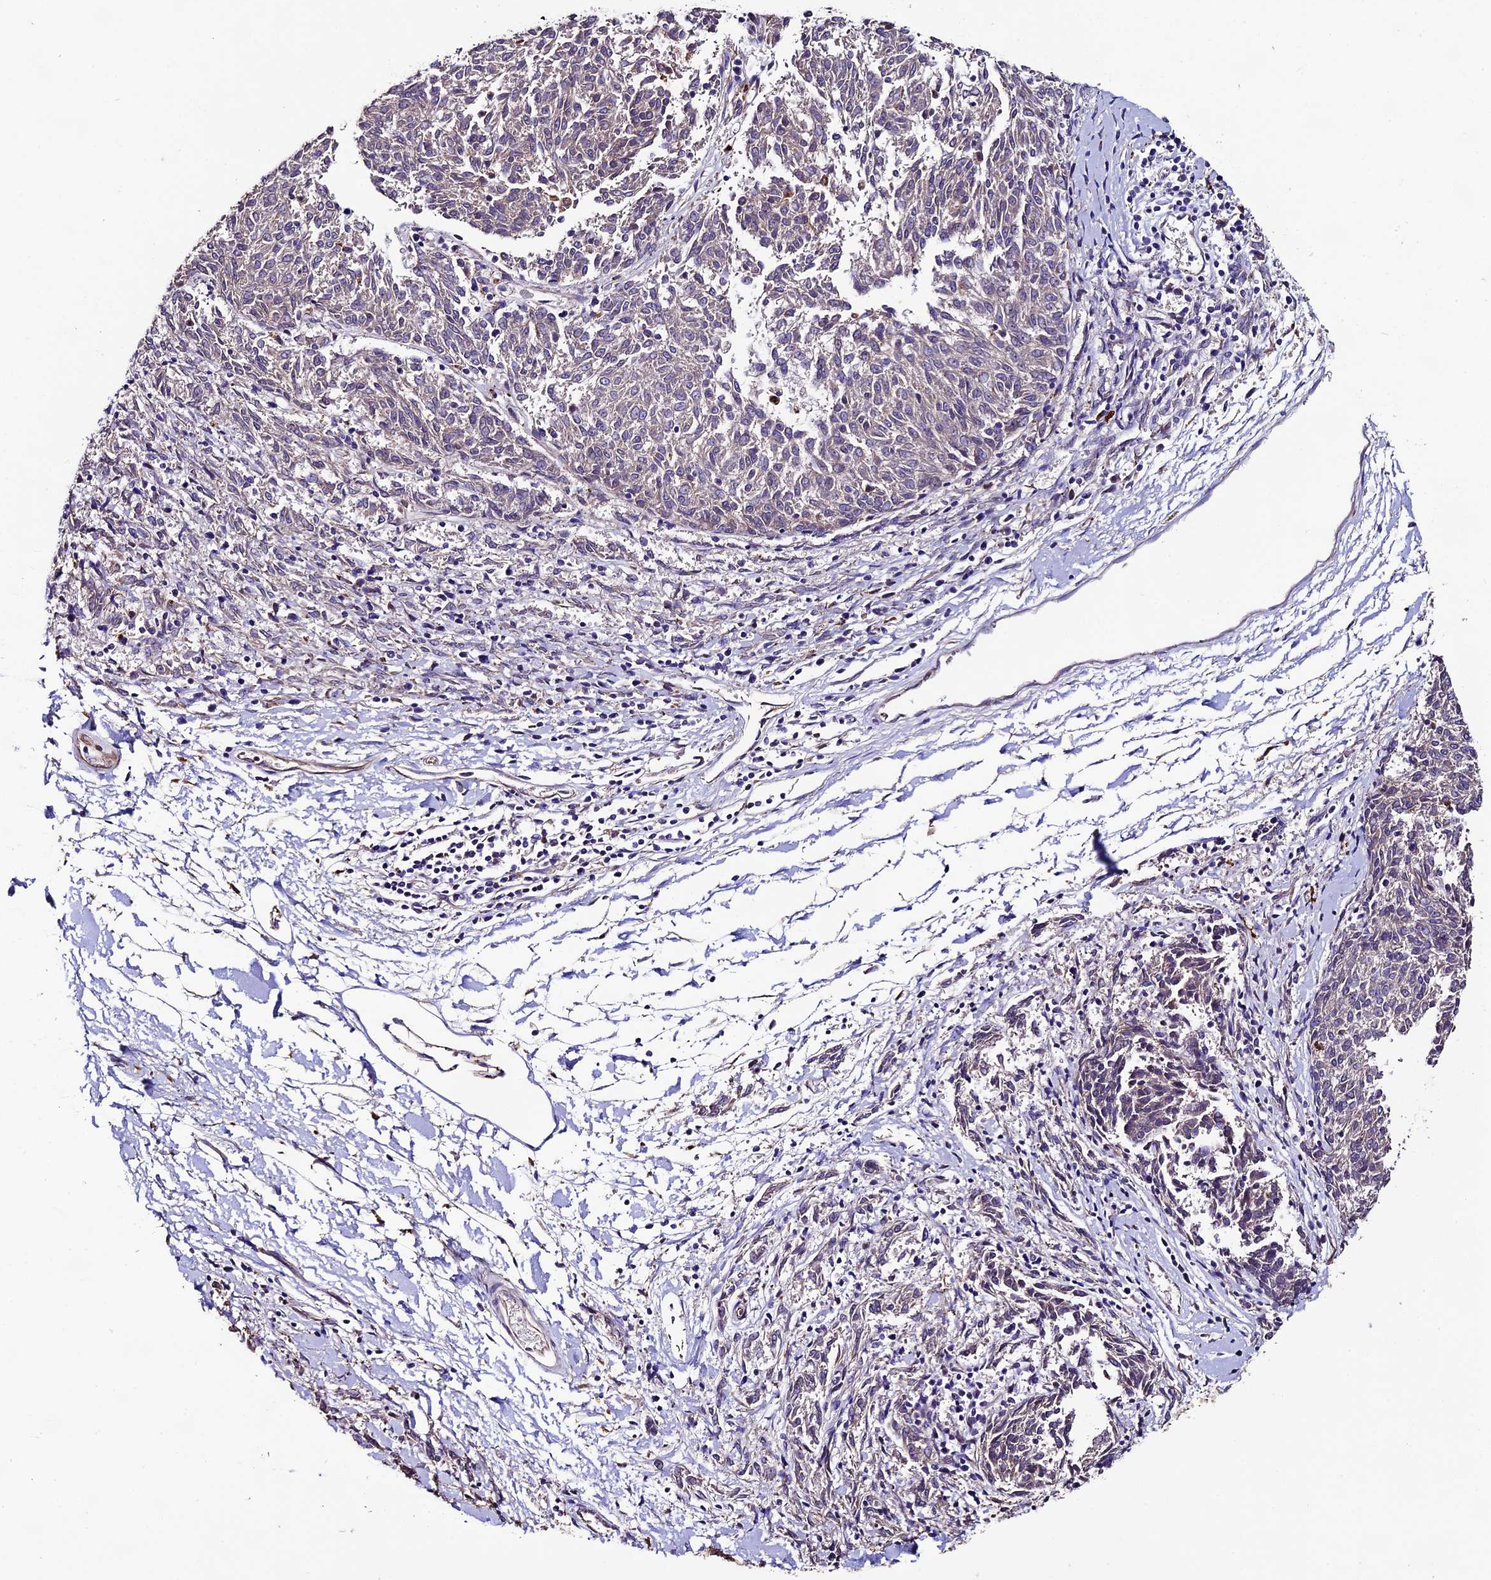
{"staining": {"intensity": "negative", "quantity": "none", "location": "none"}, "tissue": "melanoma", "cell_type": "Tumor cells", "image_type": "cancer", "snomed": [{"axis": "morphology", "description": "Malignant melanoma, NOS"}, {"axis": "topography", "description": "Skin"}], "caption": "Malignant melanoma was stained to show a protein in brown. There is no significant staining in tumor cells.", "gene": "CLN5", "patient": {"sex": "female", "age": 72}}